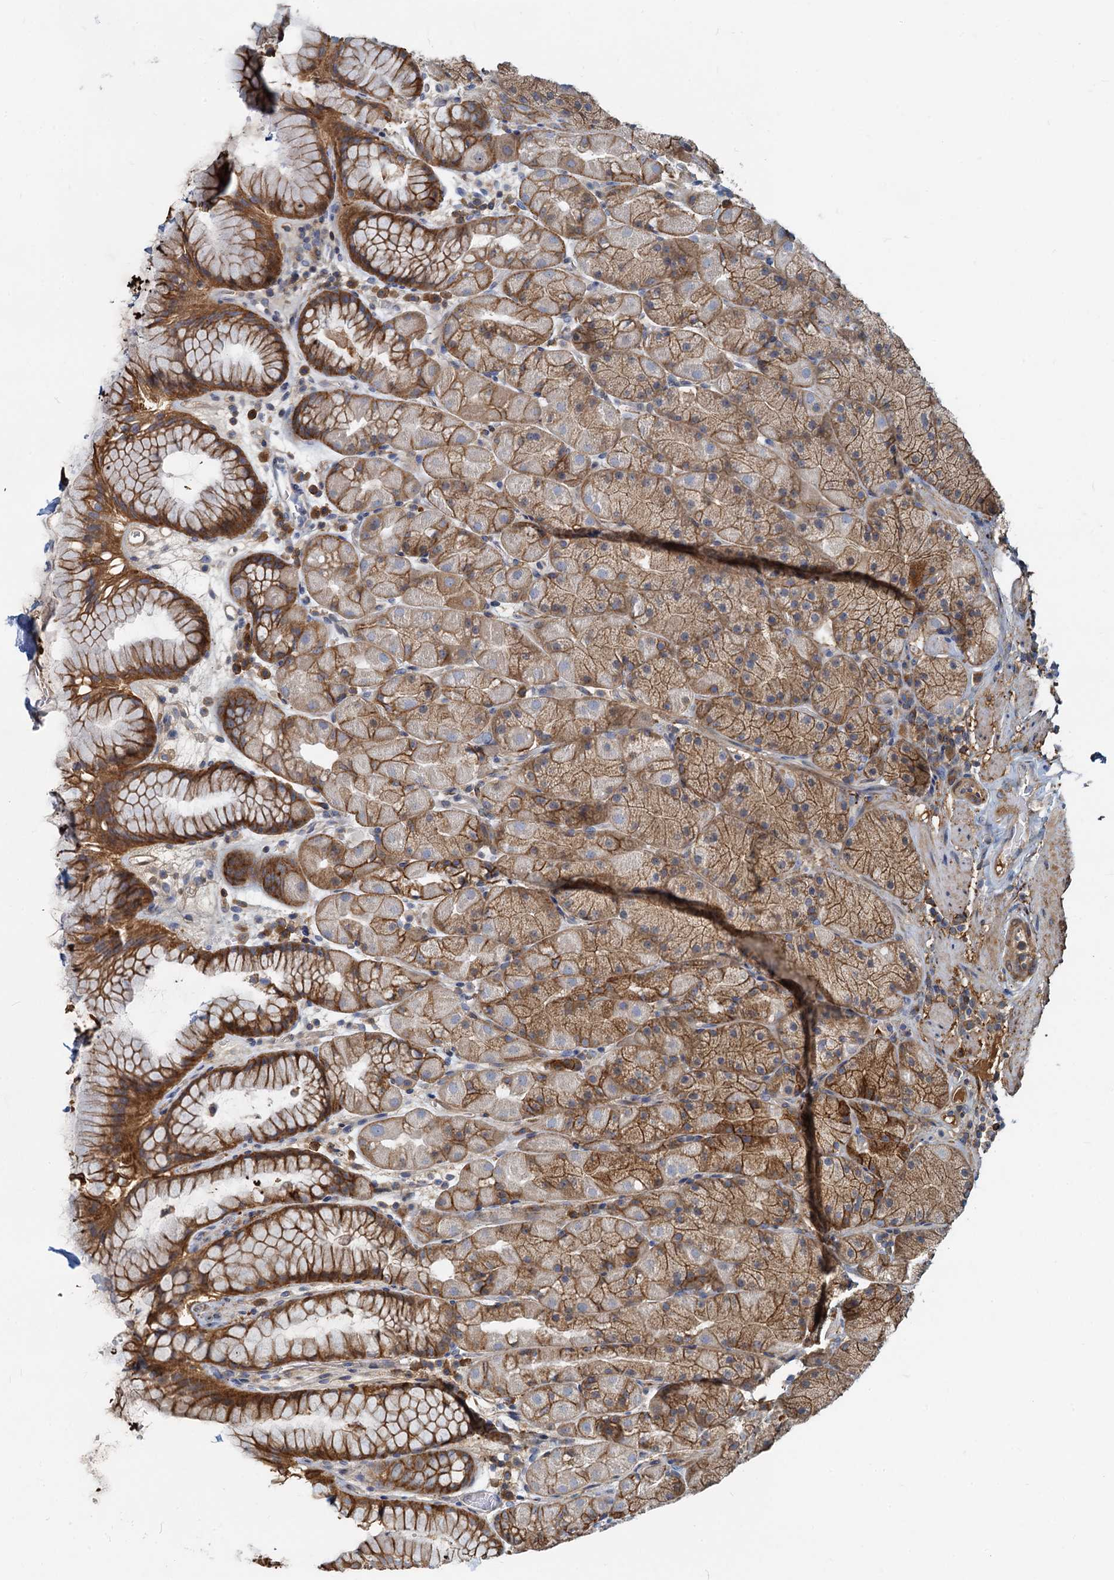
{"staining": {"intensity": "moderate", "quantity": ">75%", "location": "cytoplasmic/membranous"}, "tissue": "stomach", "cell_type": "Glandular cells", "image_type": "normal", "snomed": [{"axis": "morphology", "description": "Normal tissue, NOS"}, {"axis": "topography", "description": "Stomach, upper"}, {"axis": "topography", "description": "Stomach, lower"}], "caption": "Protein staining demonstrates moderate cytoplasmic/membranous positivity in about >75% of glandular cells in unremarkable stomach. The protein of interest is shown in brown color, while the nuclei are stained blue.", "gene": "LNX2", "patient": {"sex": "male", "age": 67}}